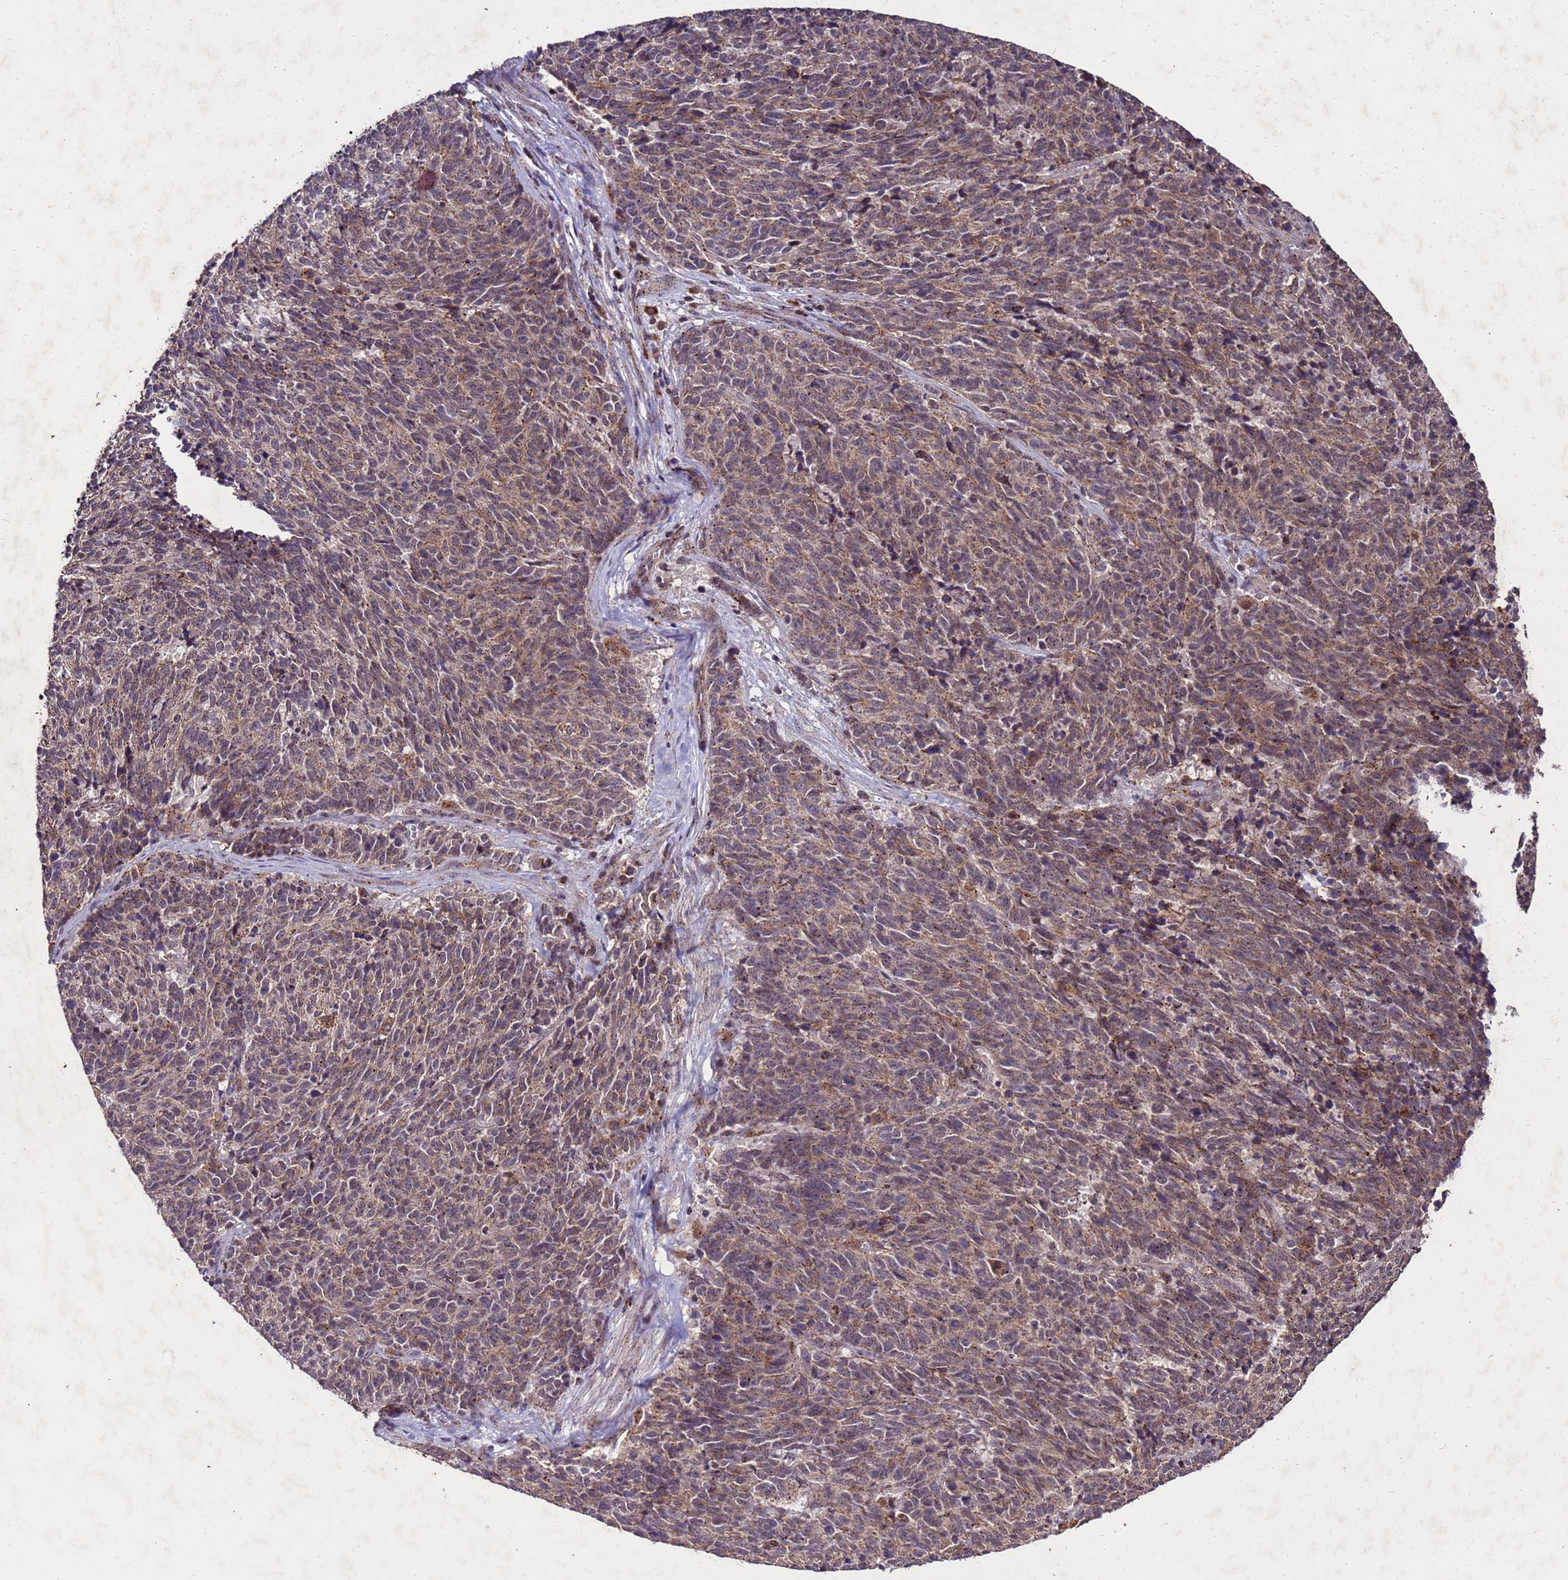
{"staining": {"intensity": "moderate", "quantity": ">75%", "location": "cytoplasmic/membranous,nuclear"}, "tissue": "cervical cancer", "cell_type": "Tumor cells", "image_type": "cancer", "snomed": [{"axis": "morphology", "description": "Squamous cell carcinoma, NOS"}, {"axis": "topography", "description": "Cervix"}], "caption": "Squamous cell carcinoma (cervical) was stained to show a protein in brown. There is medium levels of moderate cytoplasmic/membranous and nuclear positivity in approximately >75% of tumor cells.", "gene": "TOR4A", "patient": {"sex": "female", "age": 29}}